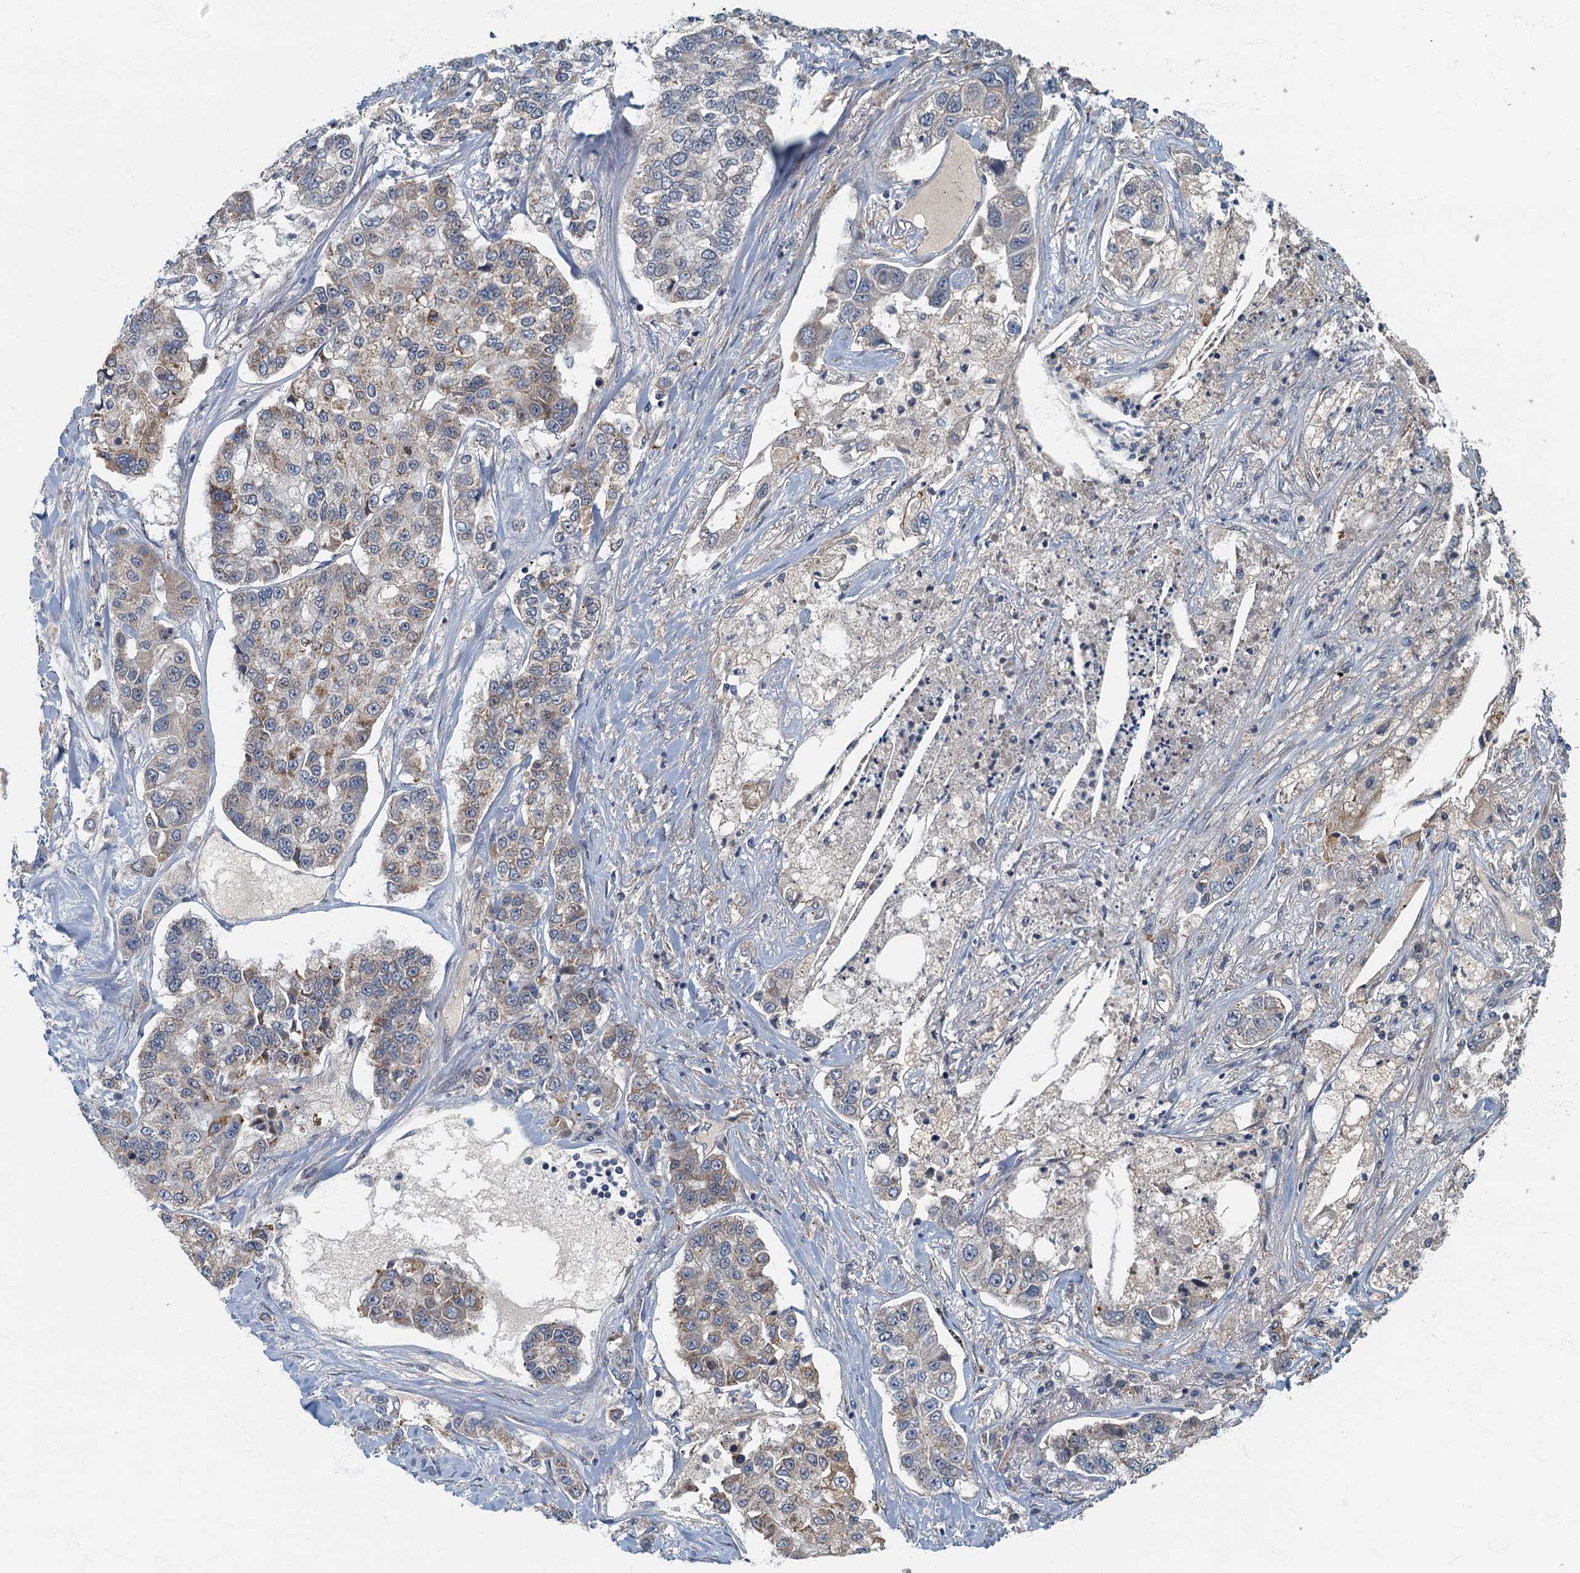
{"staining": {"intensity": "weak", "quantity": "<25%", "location": "cytoplasmic/membranous"}, "tissue": "lung cancer", "cell_type": "Tumor cells", "image_type": "cancer", "snomed": [{"axis": "morphology", "description": "Adenocarcinoma, NOS"}, {"axis": "topography", "description": "Lung"}], "caption": "Immunohistochemical staining of lung adenocarcinoma reveals no significant staining in tumor cells. The staining is performed using DAB (3,3'-diaminobenzidine) brown chromogen with nuclei counter-stained in using hematoxylin.", "gene": "CKAP2L", "patient": {"sex": "male", "age": 49}}